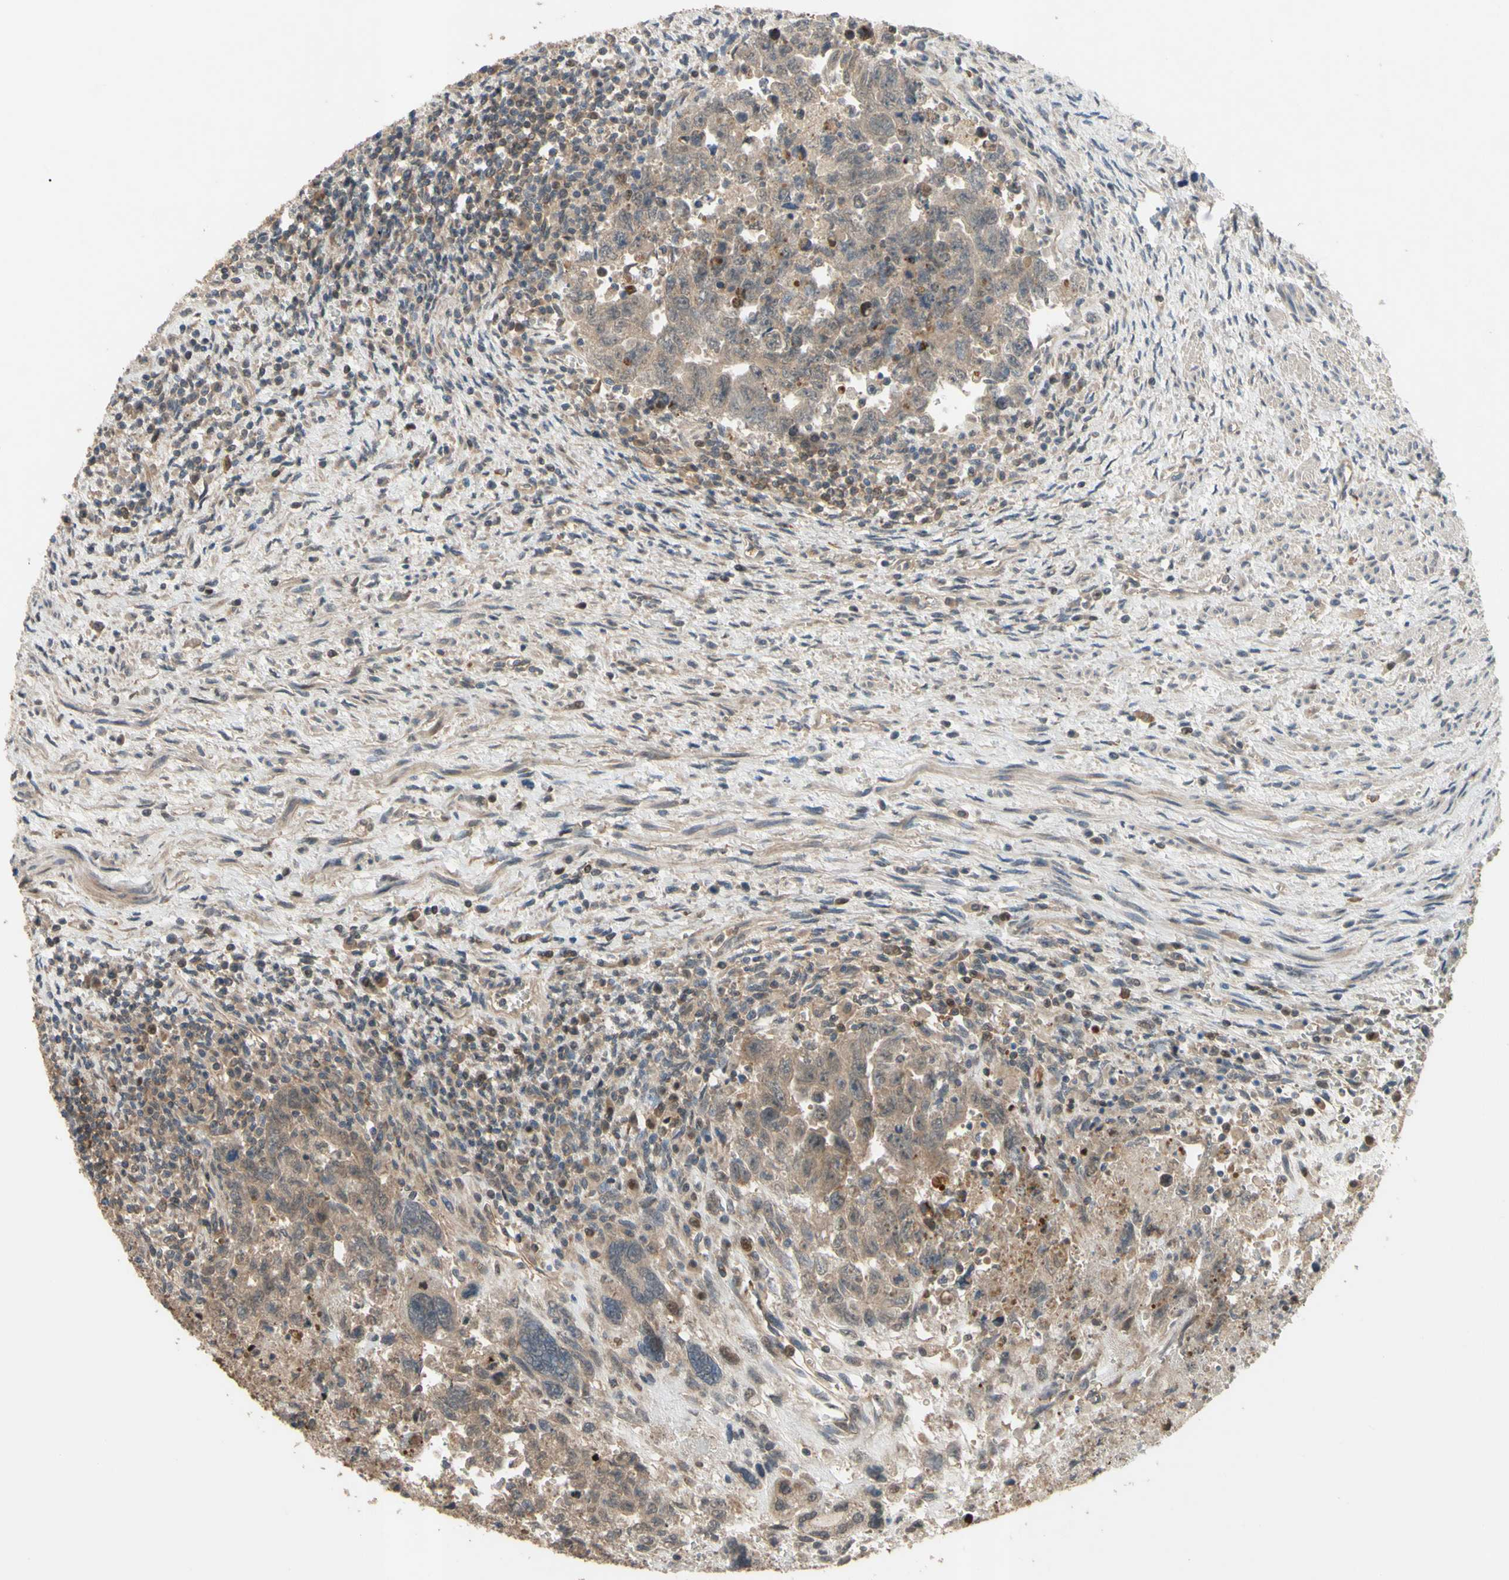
{"staining": {"intensity": "weak", "quantity": ">75%", "location": "cytoplasmic/membranous"}, "tissue": "testis cancer", "cell_type": "Tumor cells", "image_type": "cancer", "snomed": [{"axis": "morphology", "description": "Carcinoma, Embryonal, NOS"}, {"axis": "topography", "description": "Testis"}], "caption": "Weak cytoplasmic/membranous expression is appreciated in about >75% of tumor cells in embryonal carcinoma (testis).", "gene": "SHROOM4", "patient": {"sex": "male", "age": 28}}